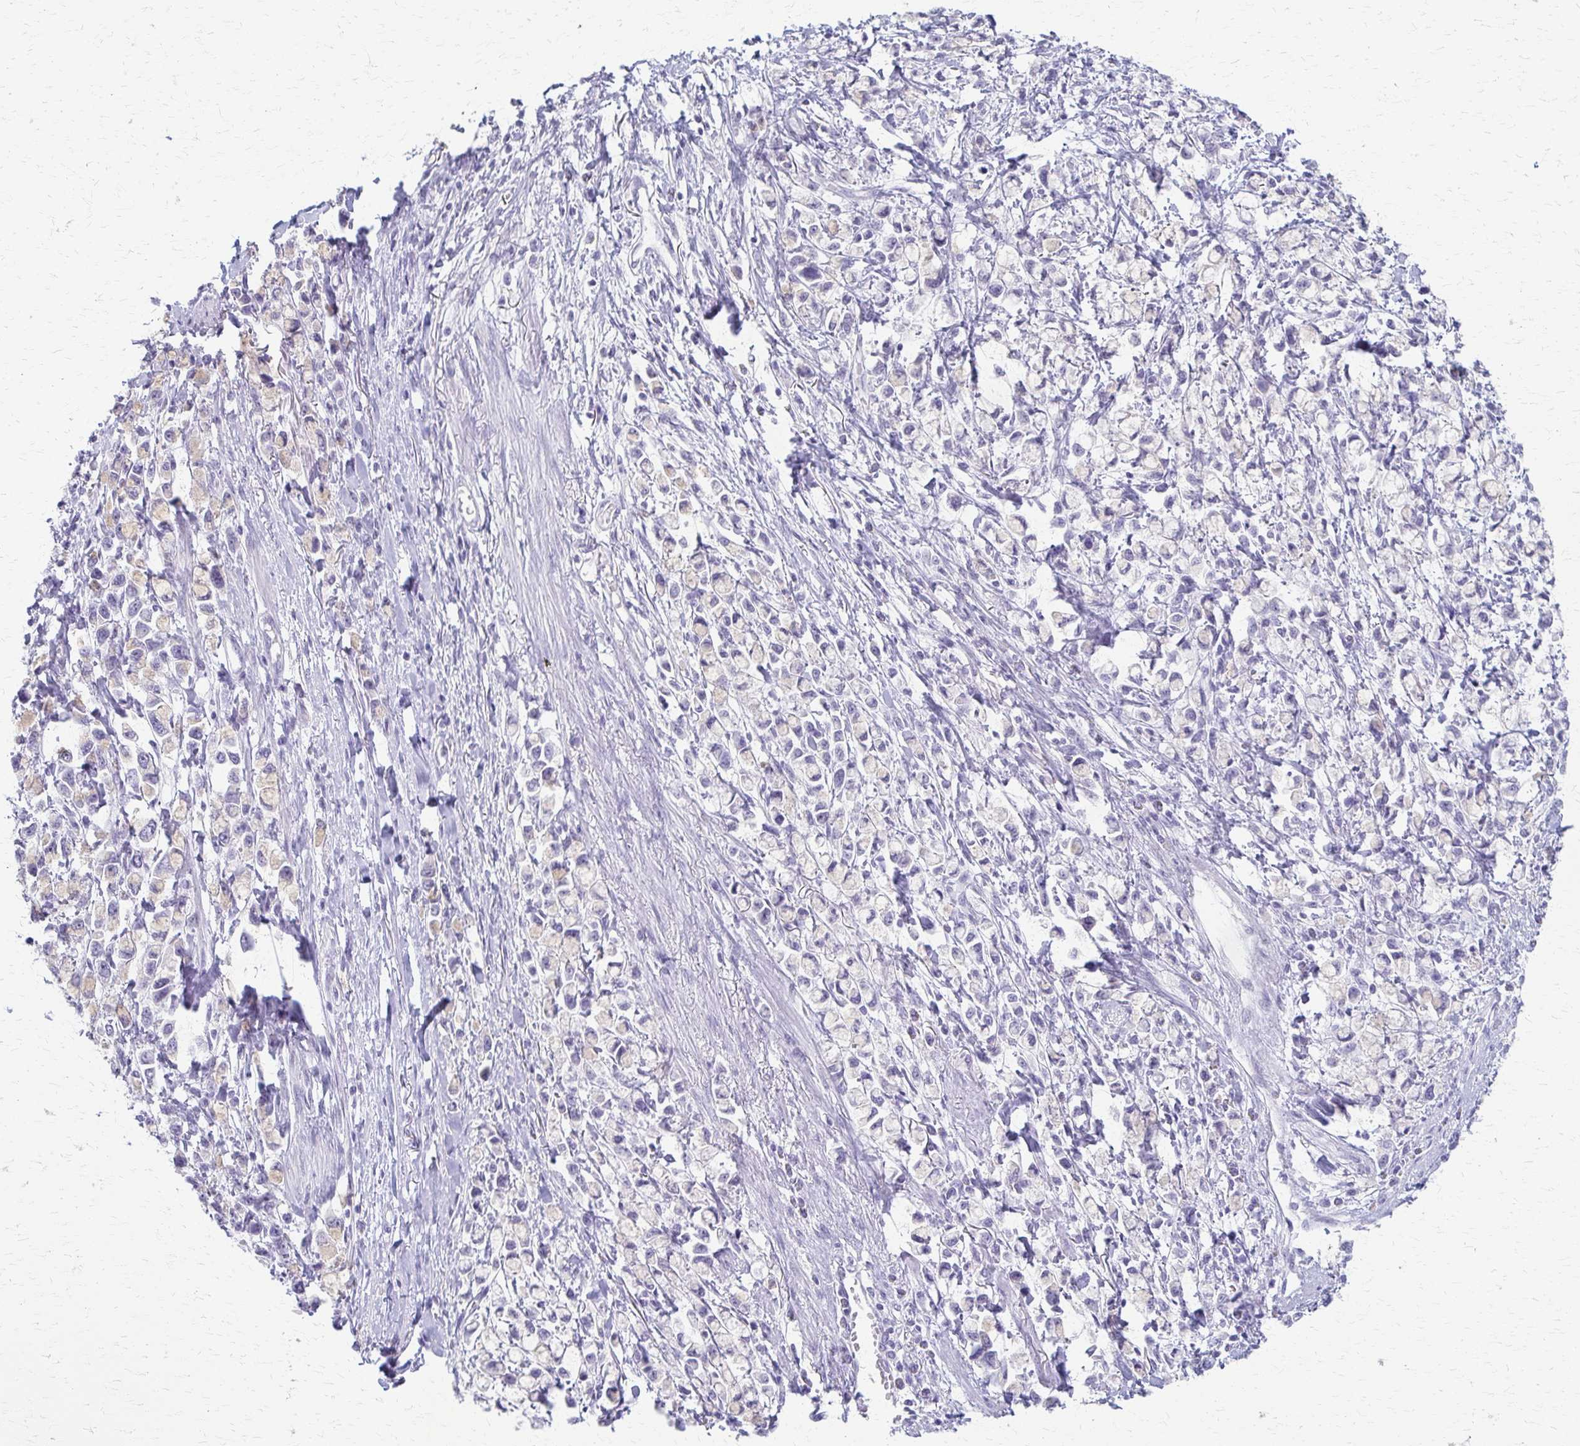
{"staining": {"intensity": "negative", "quantity": "none", "location": "none"}, "tissue": "stomach cancer", "cell_type": "Tumor cells", "image_type": "cancer", "snomed": [{"axis": "morphology", "description": "Adenocarcinoma, NOS"}, {"axis": "topography", "description": "Stomach"}], "caption": "Immunohistochemical staining of human adenocarcinoma (stomach) reveals no significant expression in tumor cells.", "gene": "CYB5A", "patient": {"sex": "female", "age": 81}}